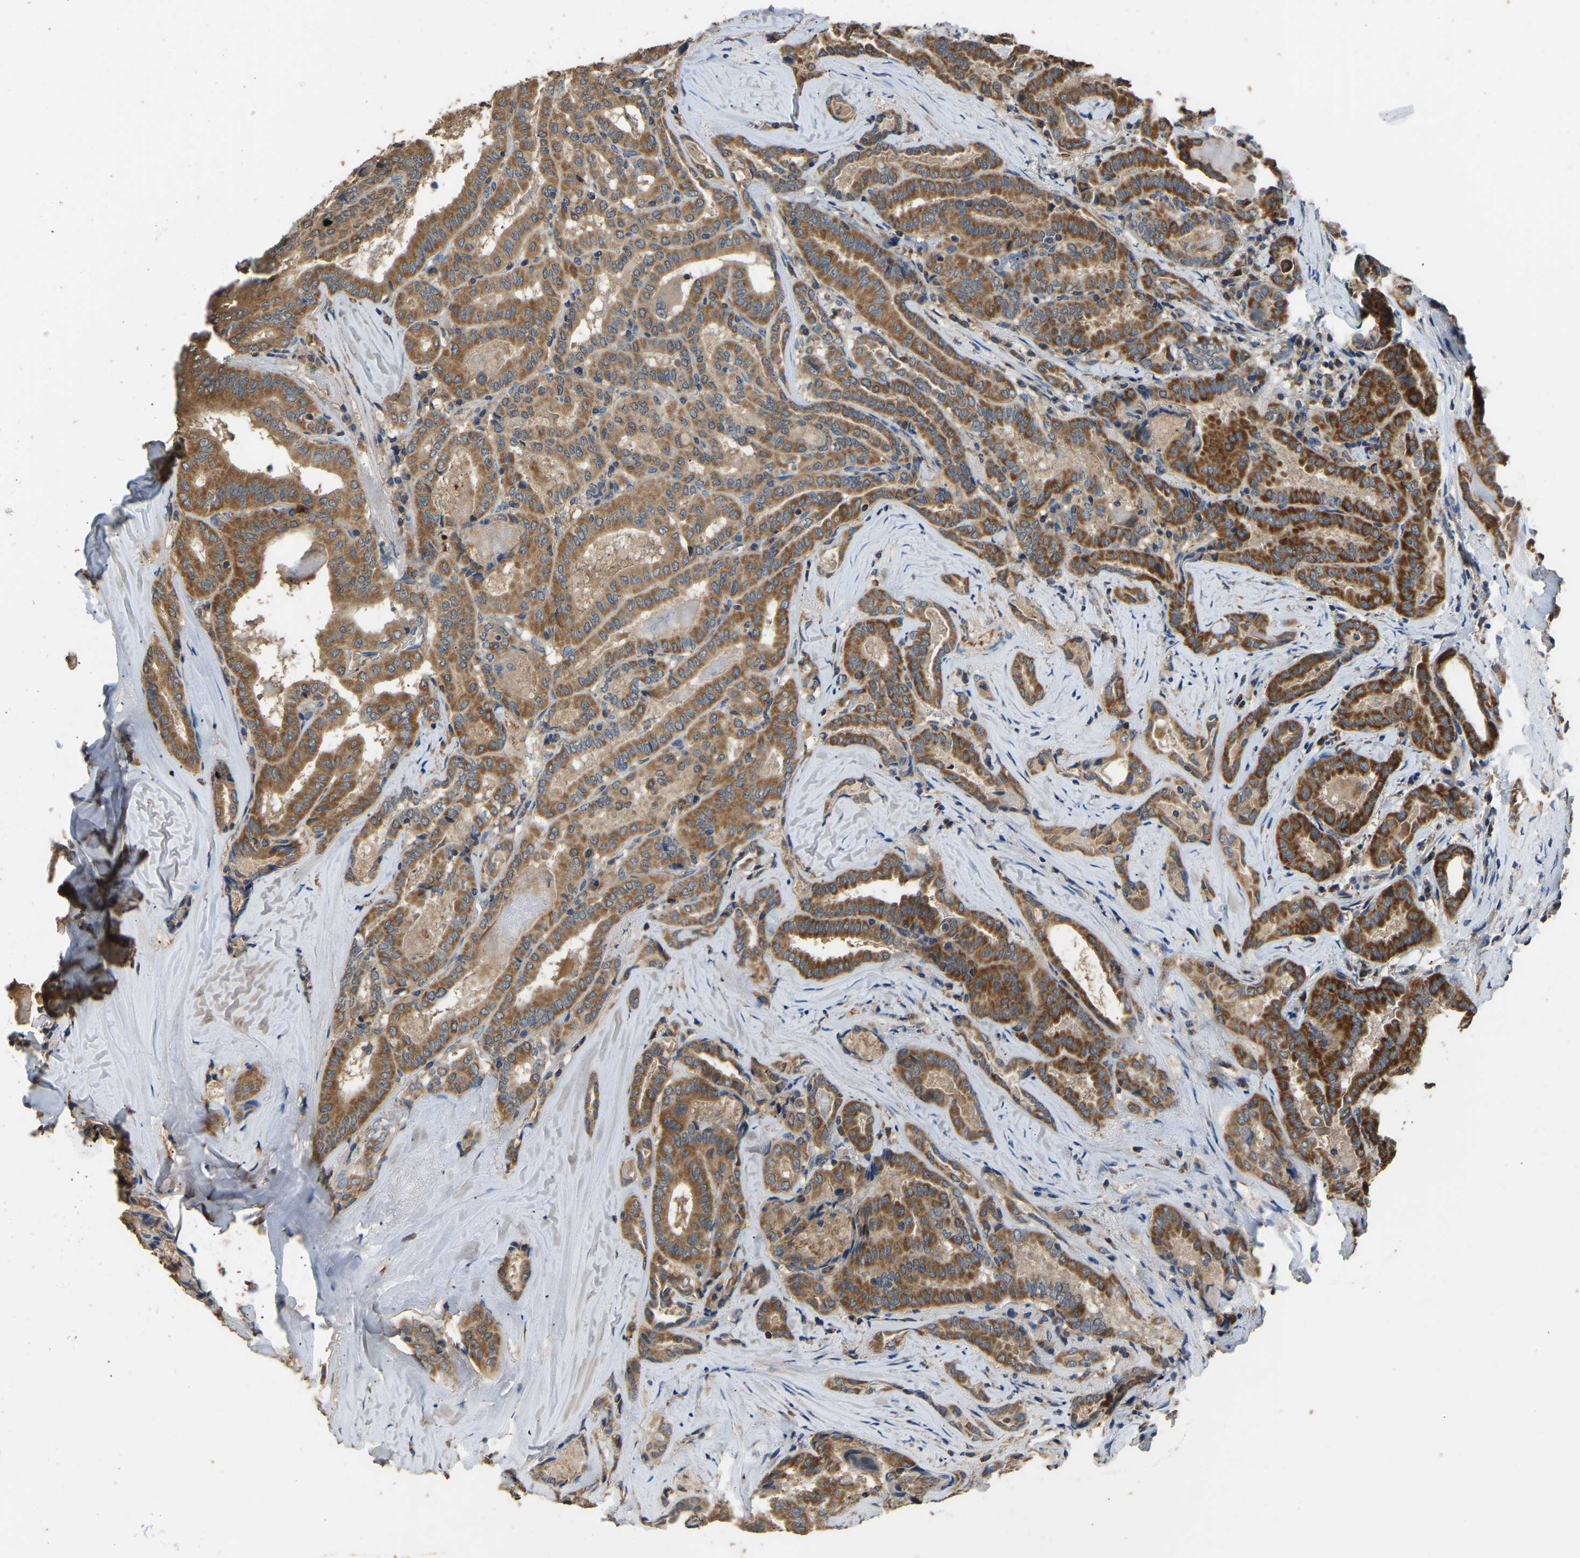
{"staining": {"intensity": "moderate", "quantity": ">75%", "location": "cytoplasmic/membranous"}, "tissue": "thyroid cancer", "cell_type": "Tumor cells", "image_type": "cancer", "snomed": [{"axis": "morphology", "description": "Papillary adenocarcinoma, NOS"}, {"axis": "topography", "description": "Thyroid gland"}], "caption": "A high-resolution micrograph shows immunohistochemistry staining of thyroid papillary adenocarcinoma, which exhibits moderate cytoplasmic/membranous positivity in approximately >75% of tumor cells.", "gene": "TUFM", "patient": {"sex": "female", "age": 42}}